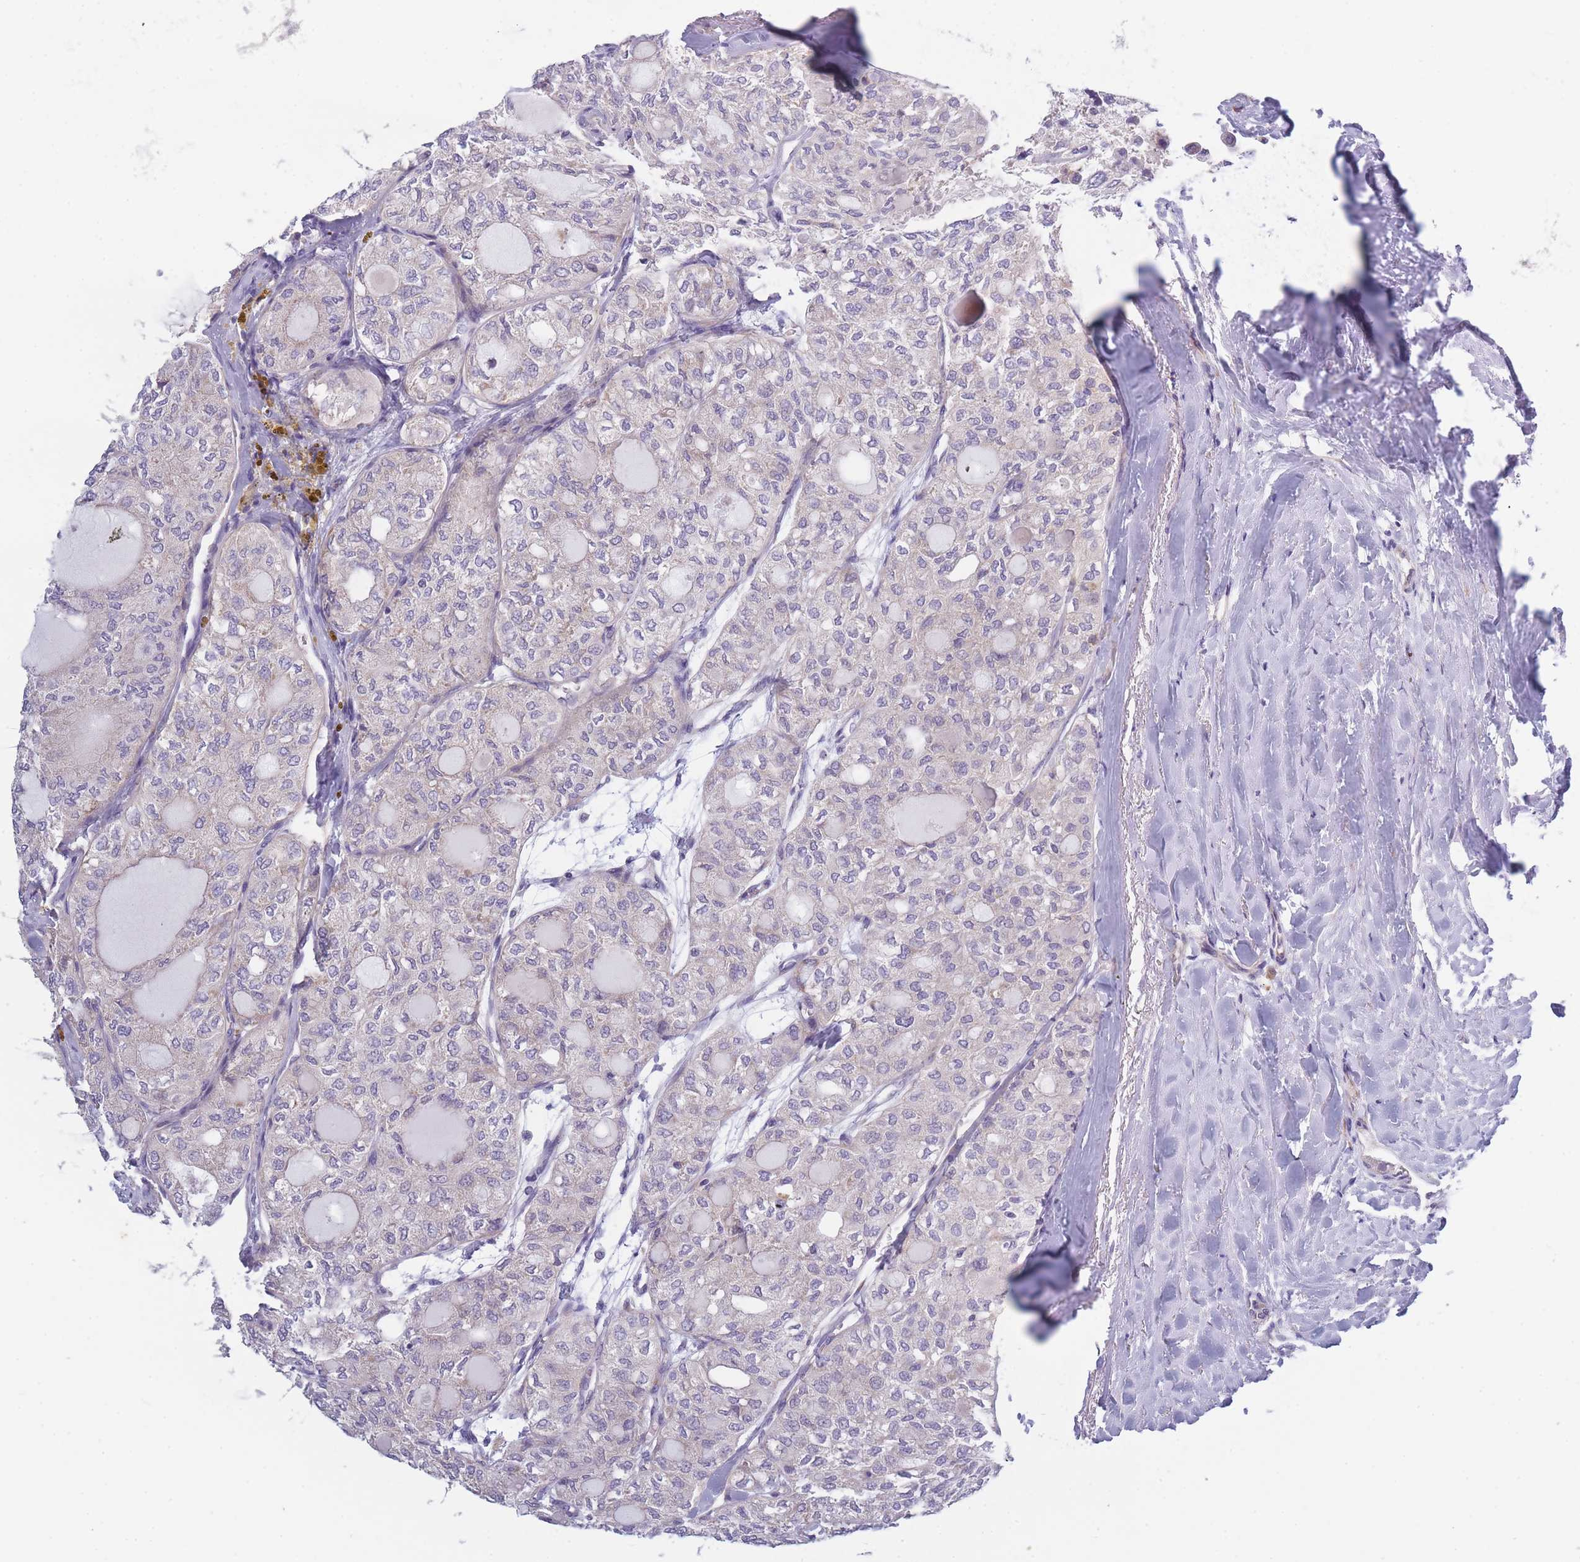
{"staining": {"intensity": "weak", "quantity": "25%-75%", "location": "cytoplasmic/membranous"}, "tissue": "thyroid cancer", "cell_type": "Tumor cells", "image_type": "cancer", "snomed": [{"axis": "morphology", "description": "Follicular adenoma carcinoma, NOS"}, {"axis": "topography", "description": "Thyroid gland"}], "caption": "Brown immunohistochemical staining in human follicular adenoma carcinoma (thyroid) exhibits weak cytoplasmic/membranous positivity in about 25%-75% of tumor cells. (Stains: DAB (3,3'-diaminobenzidine) in brown, nuclei in blue, Microscopy: brightfield microscopy at high magnification).", "gene": "NDUFAF6", "patient": {"sex": "male", "age": 75}}